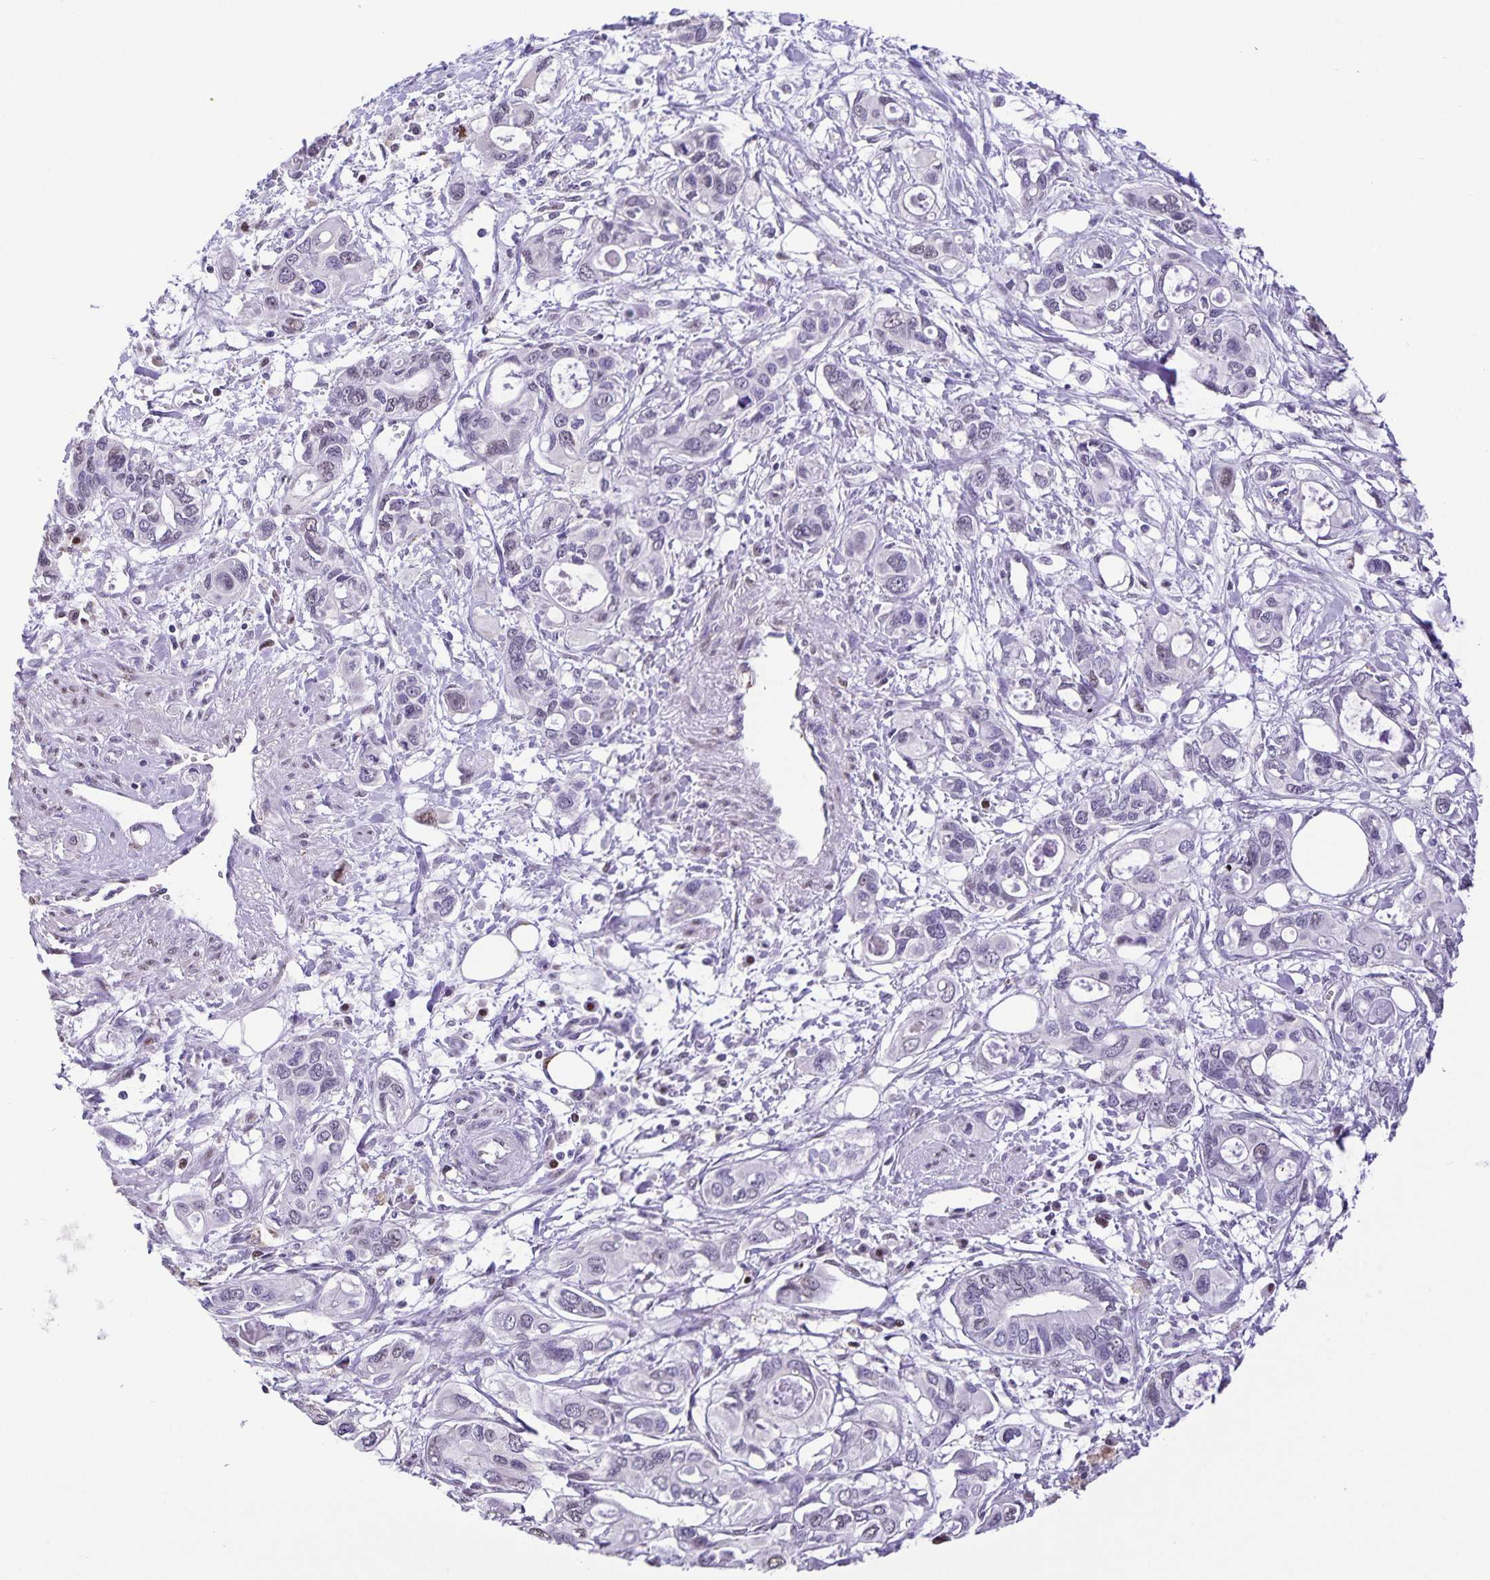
{"staining": {"intensity": "weak", "quantity": "<25%", "location": "nuclear"}, "tissue": "pancreatic cancer", "cell_type": "Tumor cells", "image_type": "cancer", "snomed": [{"axis": "morphology", "description": "Adenocarcinoma, NOS"}, {"axis": "topography", "description": "Pancreas"}], "caption": "This is an IHC photomicrograph of human pancreatic adenocarcinoma. There is no staining in tumor cells.", "gene": "ONECUT2", "patient": {"sex": "male", "age": 60}}